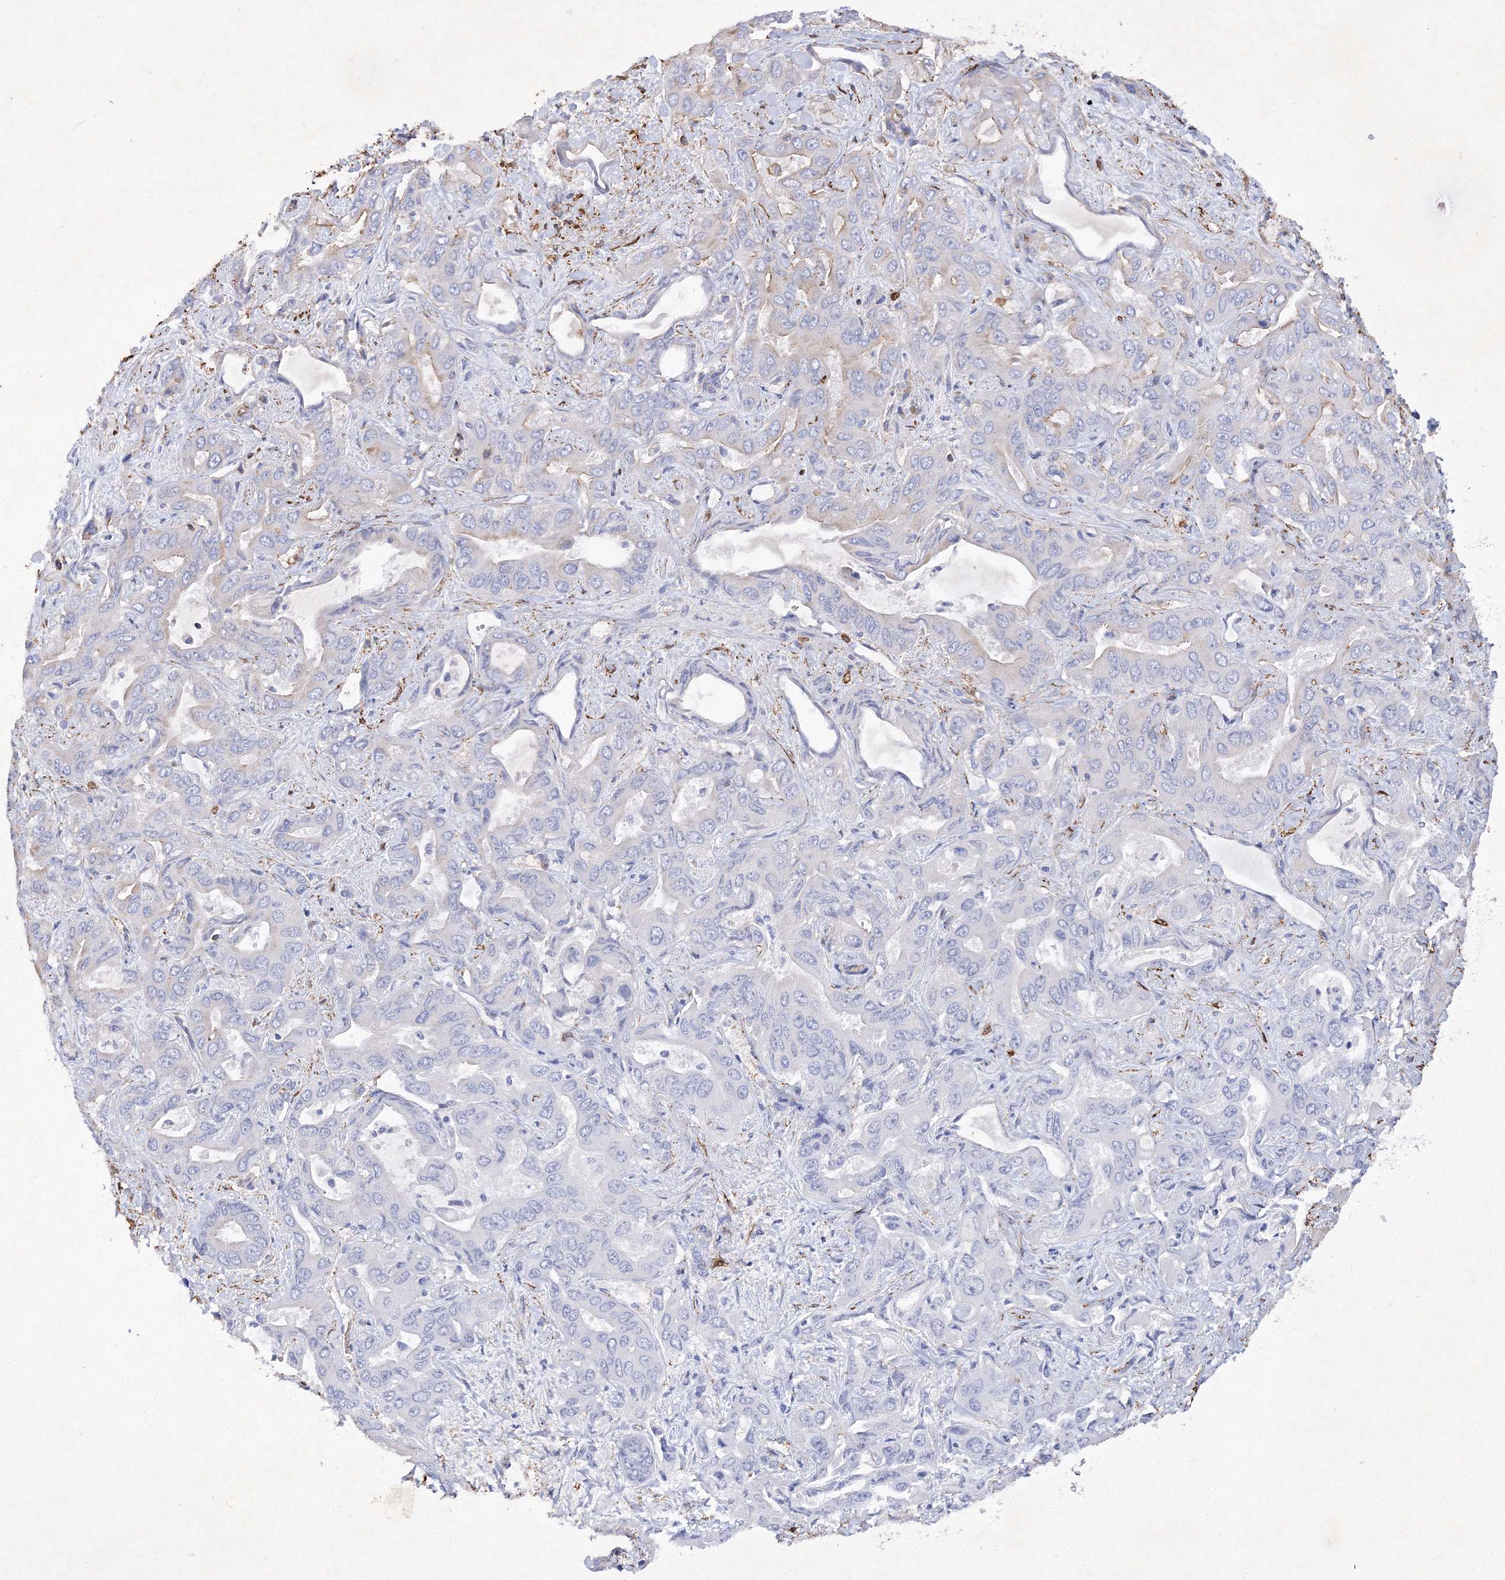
{"staining": {"intensity": "negative", "quantity": "none", "location": "none"}, "tissue": "liver cancer", "cell_type": "Tumor cells", "image_type": "cancer", "snomed": [{"axis": "morphology", "description": "Cholangiocarcinoma"}, {"axis": "topography", "description": "Liver"}], "caption": "Immunohistochemical staining of liver cancer (cholangiocarcinoma) exhibits no significant positivity in tumor cells.", "gene": "RTN2", "patient": {"sex": "female", "age": 52}}